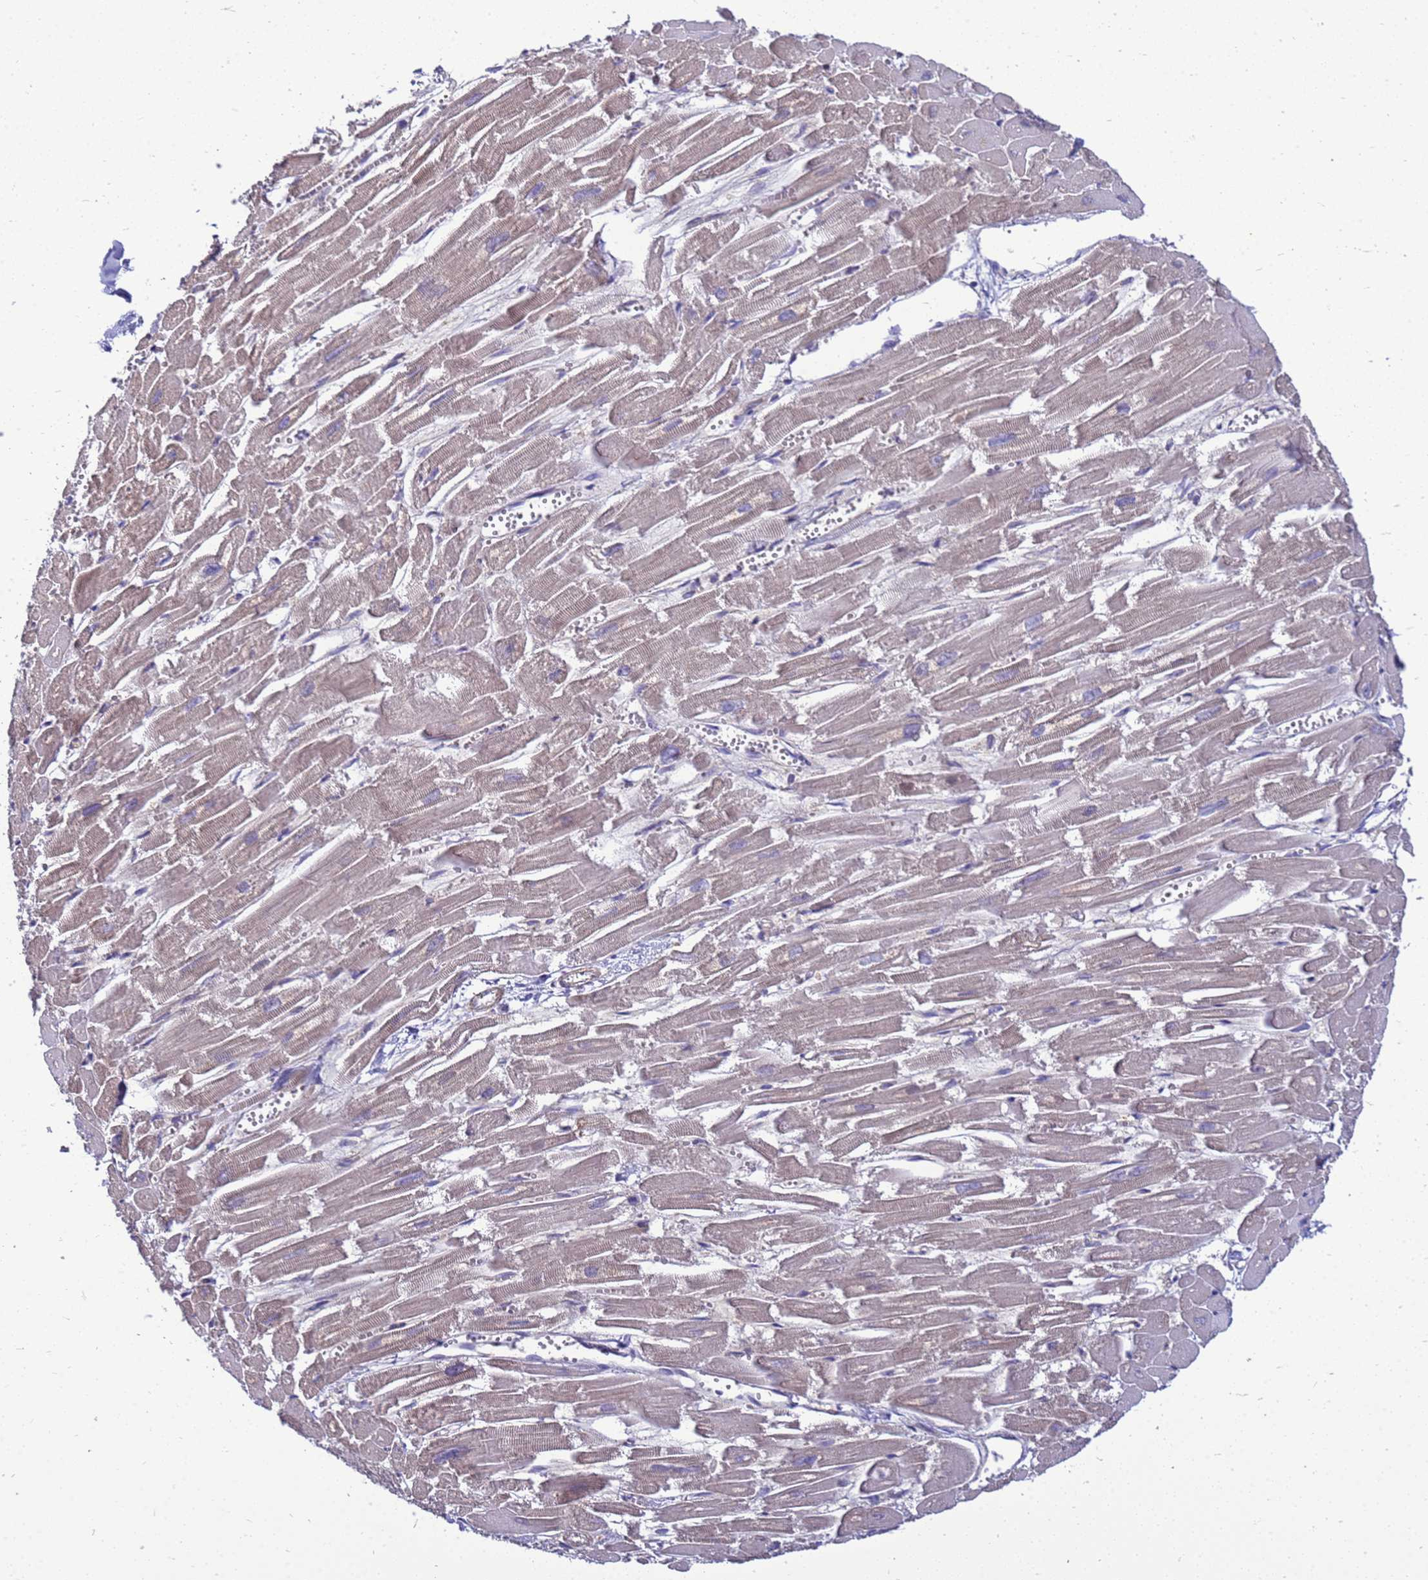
{"staining": {"intensity": "weak", "quantity": "<25%", "location": "cytoplasmic/membranous"}, "tissue": "heart muscle", "cell_type": "Cardiomyocytes", "image_type": "normal", "snomed": [{"axis": "morphology", "description": "Normal tissue, NOS"}, {"axis": "topography", "description": "Heart"}], "caption": "An immunohistochemistry (IHC) image of unremarkable heart muscle is shown. There is no staining in cardiomyocytes of heart muscle.", "gene": "ENOPH1", "patient": {"sex": "male", "age": 54}}